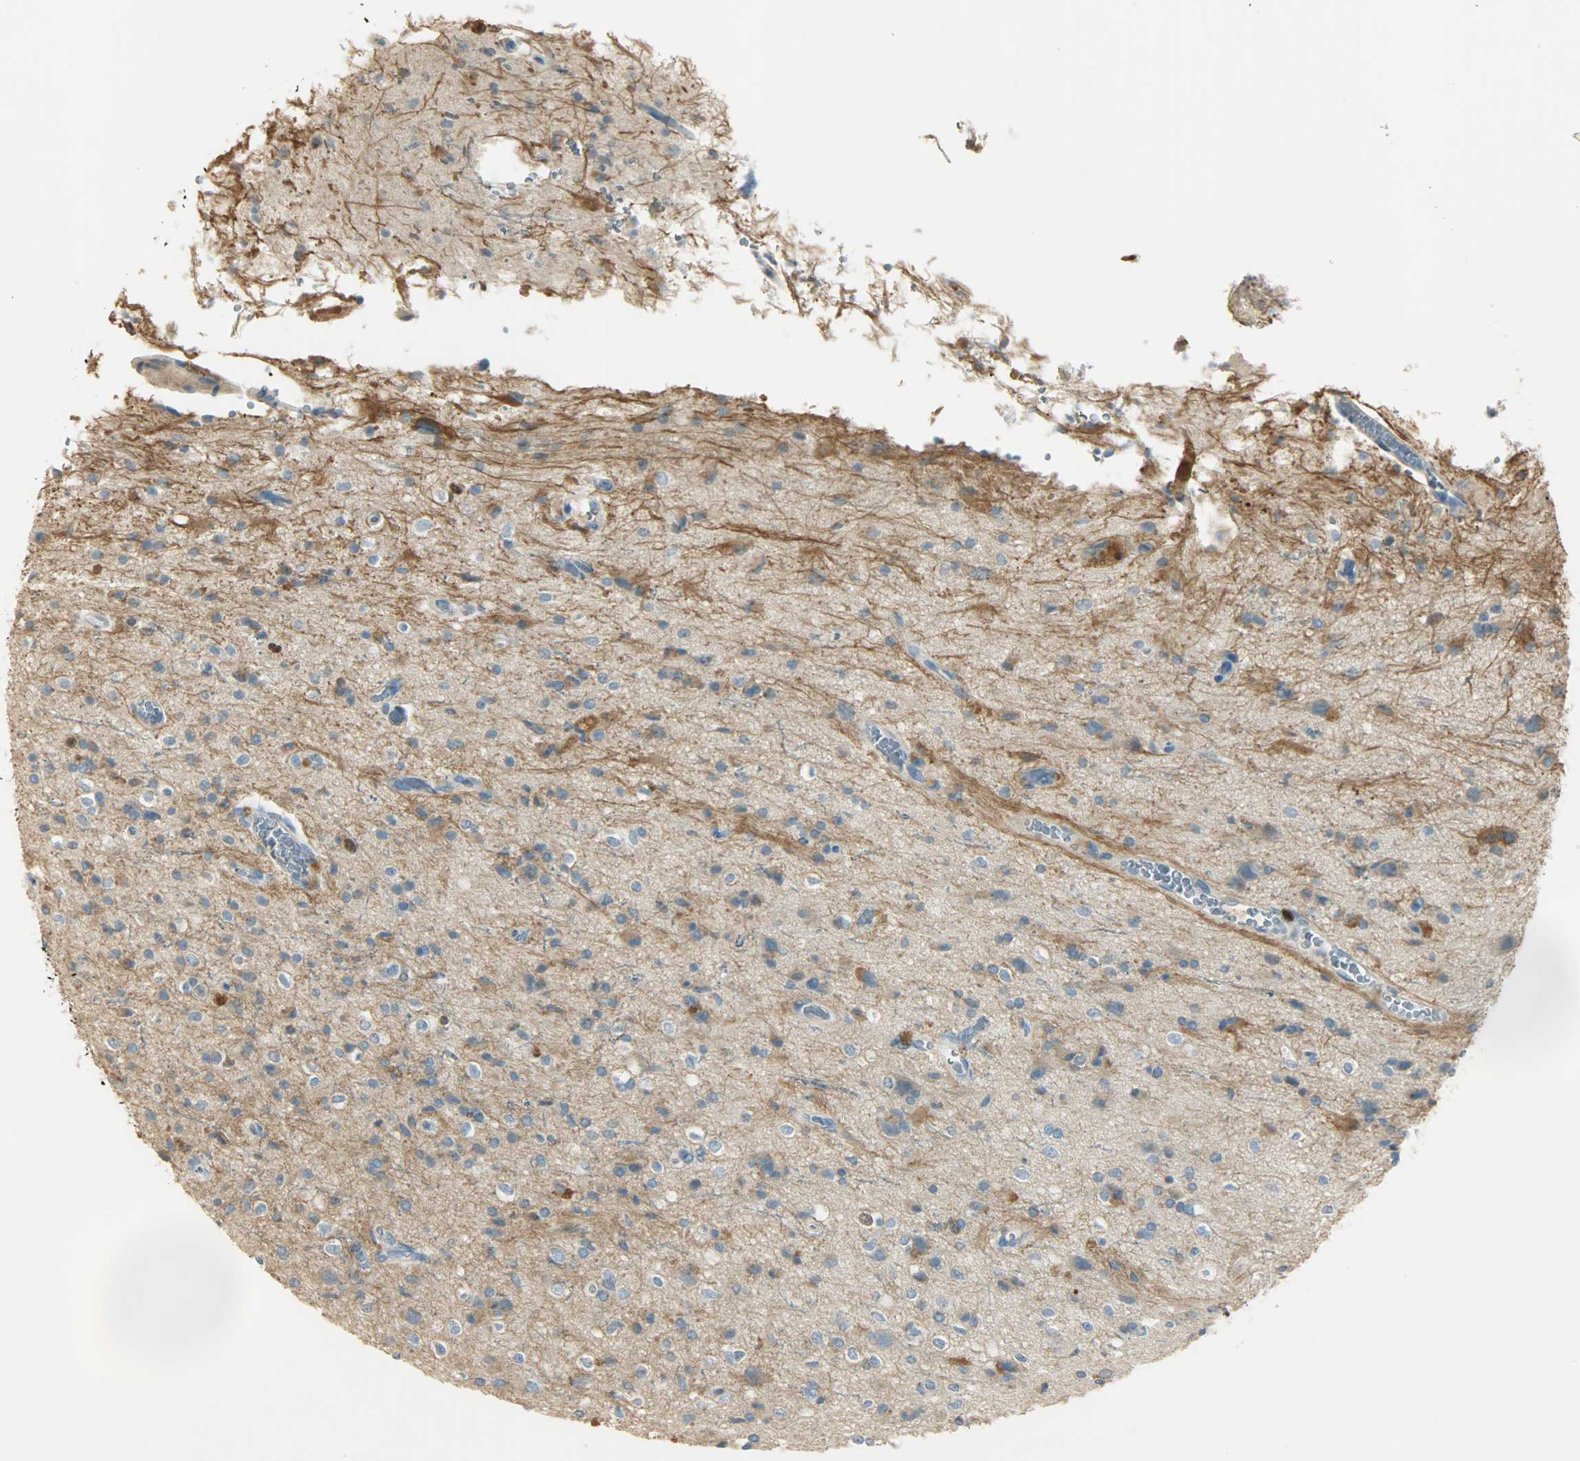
{"staining": {"intensity": "moderate", "quantity": "25%-75%", "location": "cytoplasmic/membranous"}, "tissue": "glioma", "cell_type": "Tumor cells", "image_type": "cancer", "snomed": [{"axis": "morphology", "description": "Glioma, malignant, High grade"}, {"axis": "topography", "description": "Brain"}], "caption": "This histopathology image reveals malignant glioma (high-grade) stained with immunohistochemistry to label a protein in brown. The cytoplasmic/membranous of tumor cells show moderate positivity for the protein. Nuclei are counter-stained blue.", "gene": "TPX2", "patient": {"sex": "male", "age": 47}}